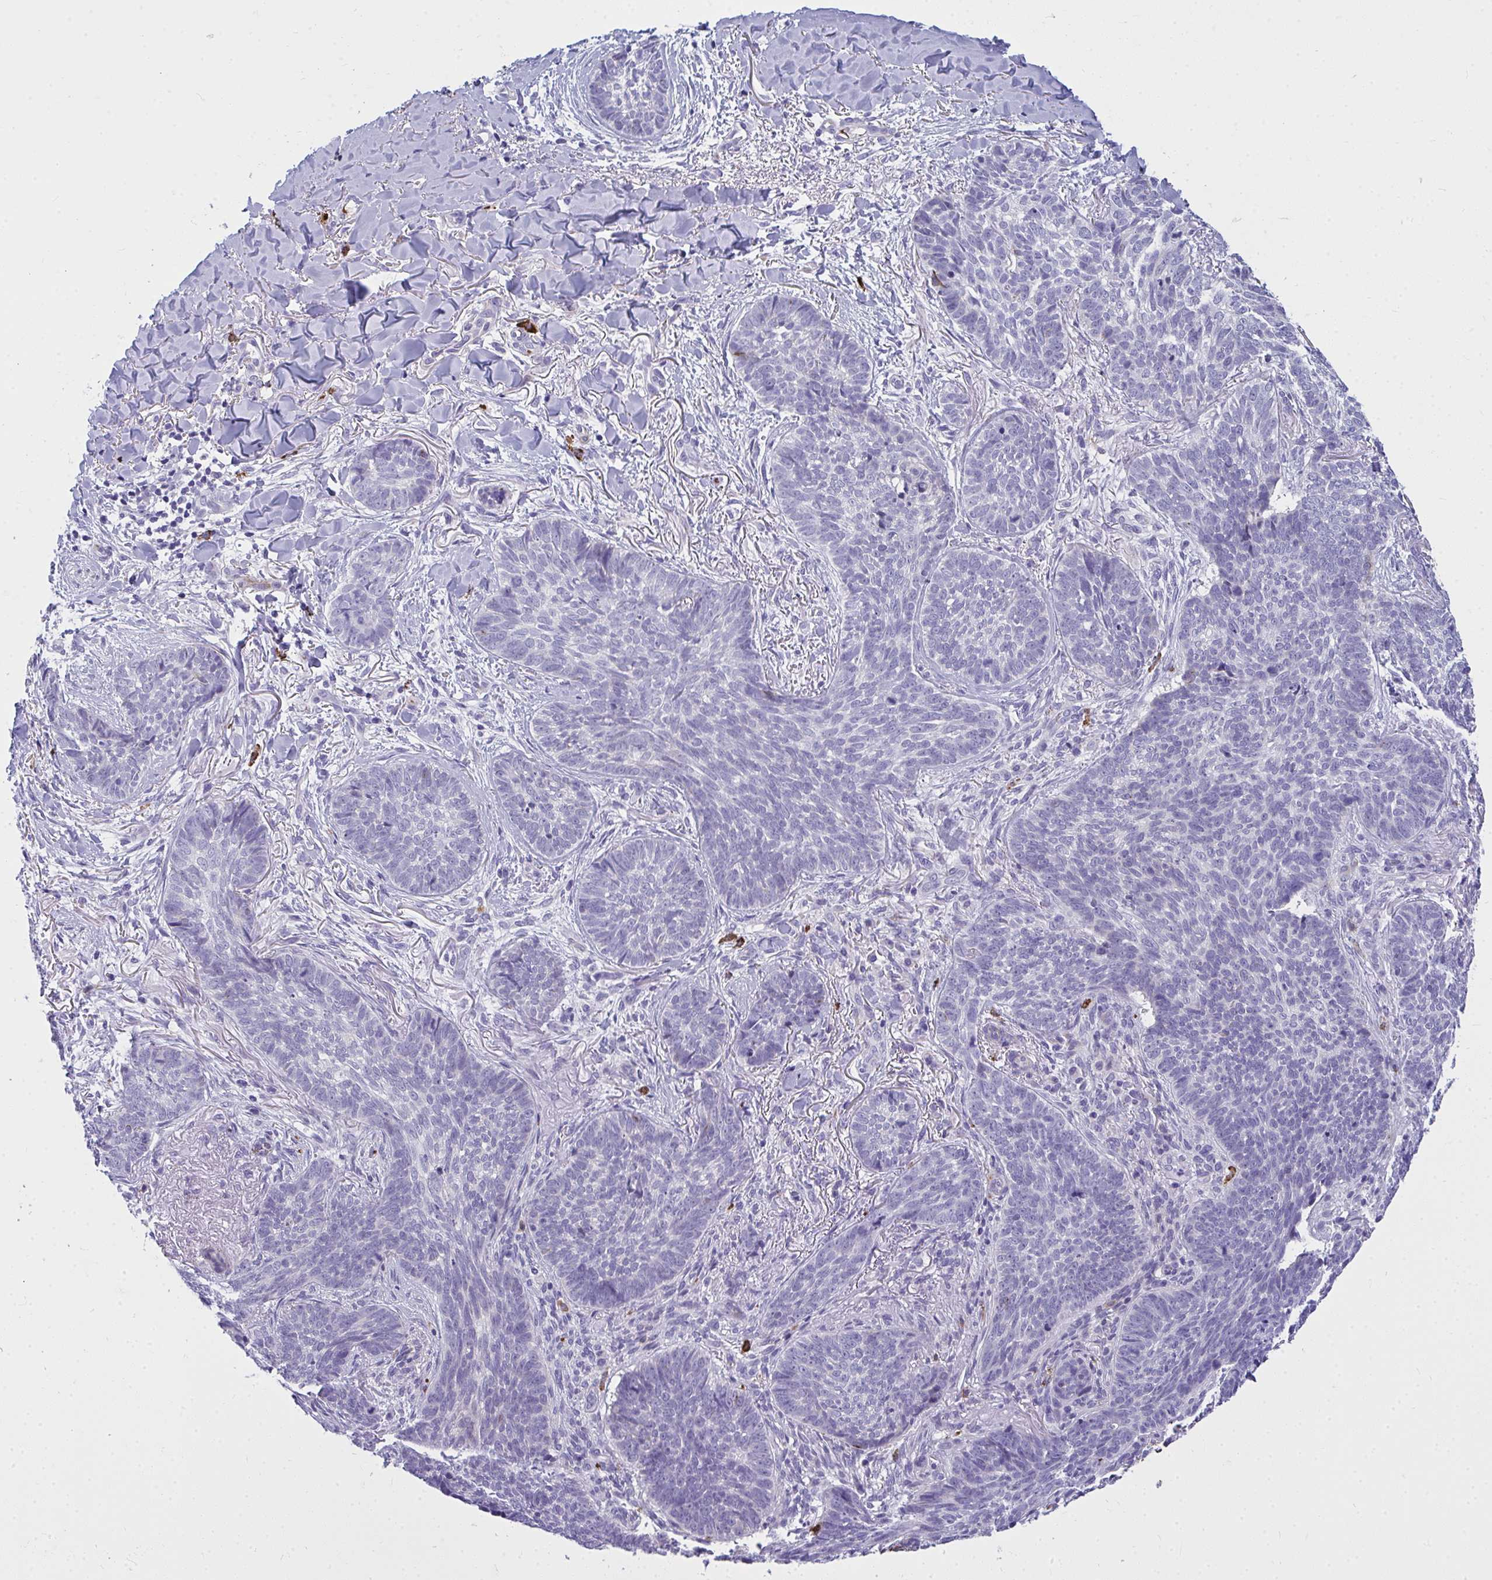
{"staining": {"intensity": "negative", "quantity": "none", "location": "none"}, "tissue": "skin cancer", "cell_type": "Tumor cells", "image_type": "cancer", "snomed": [{"axis": "morphology", "description": "Basal cell carcinoma"}, {"axis": "topography", "description": "Skin"}, {"axis": "topography", "description": "Skin of face"}], "caption": "Tumor cells show no significant positivity in basal cell carcinoma (skin).", "gene": "TSBP1", "patient": {"sex": "male", "age": 88}}